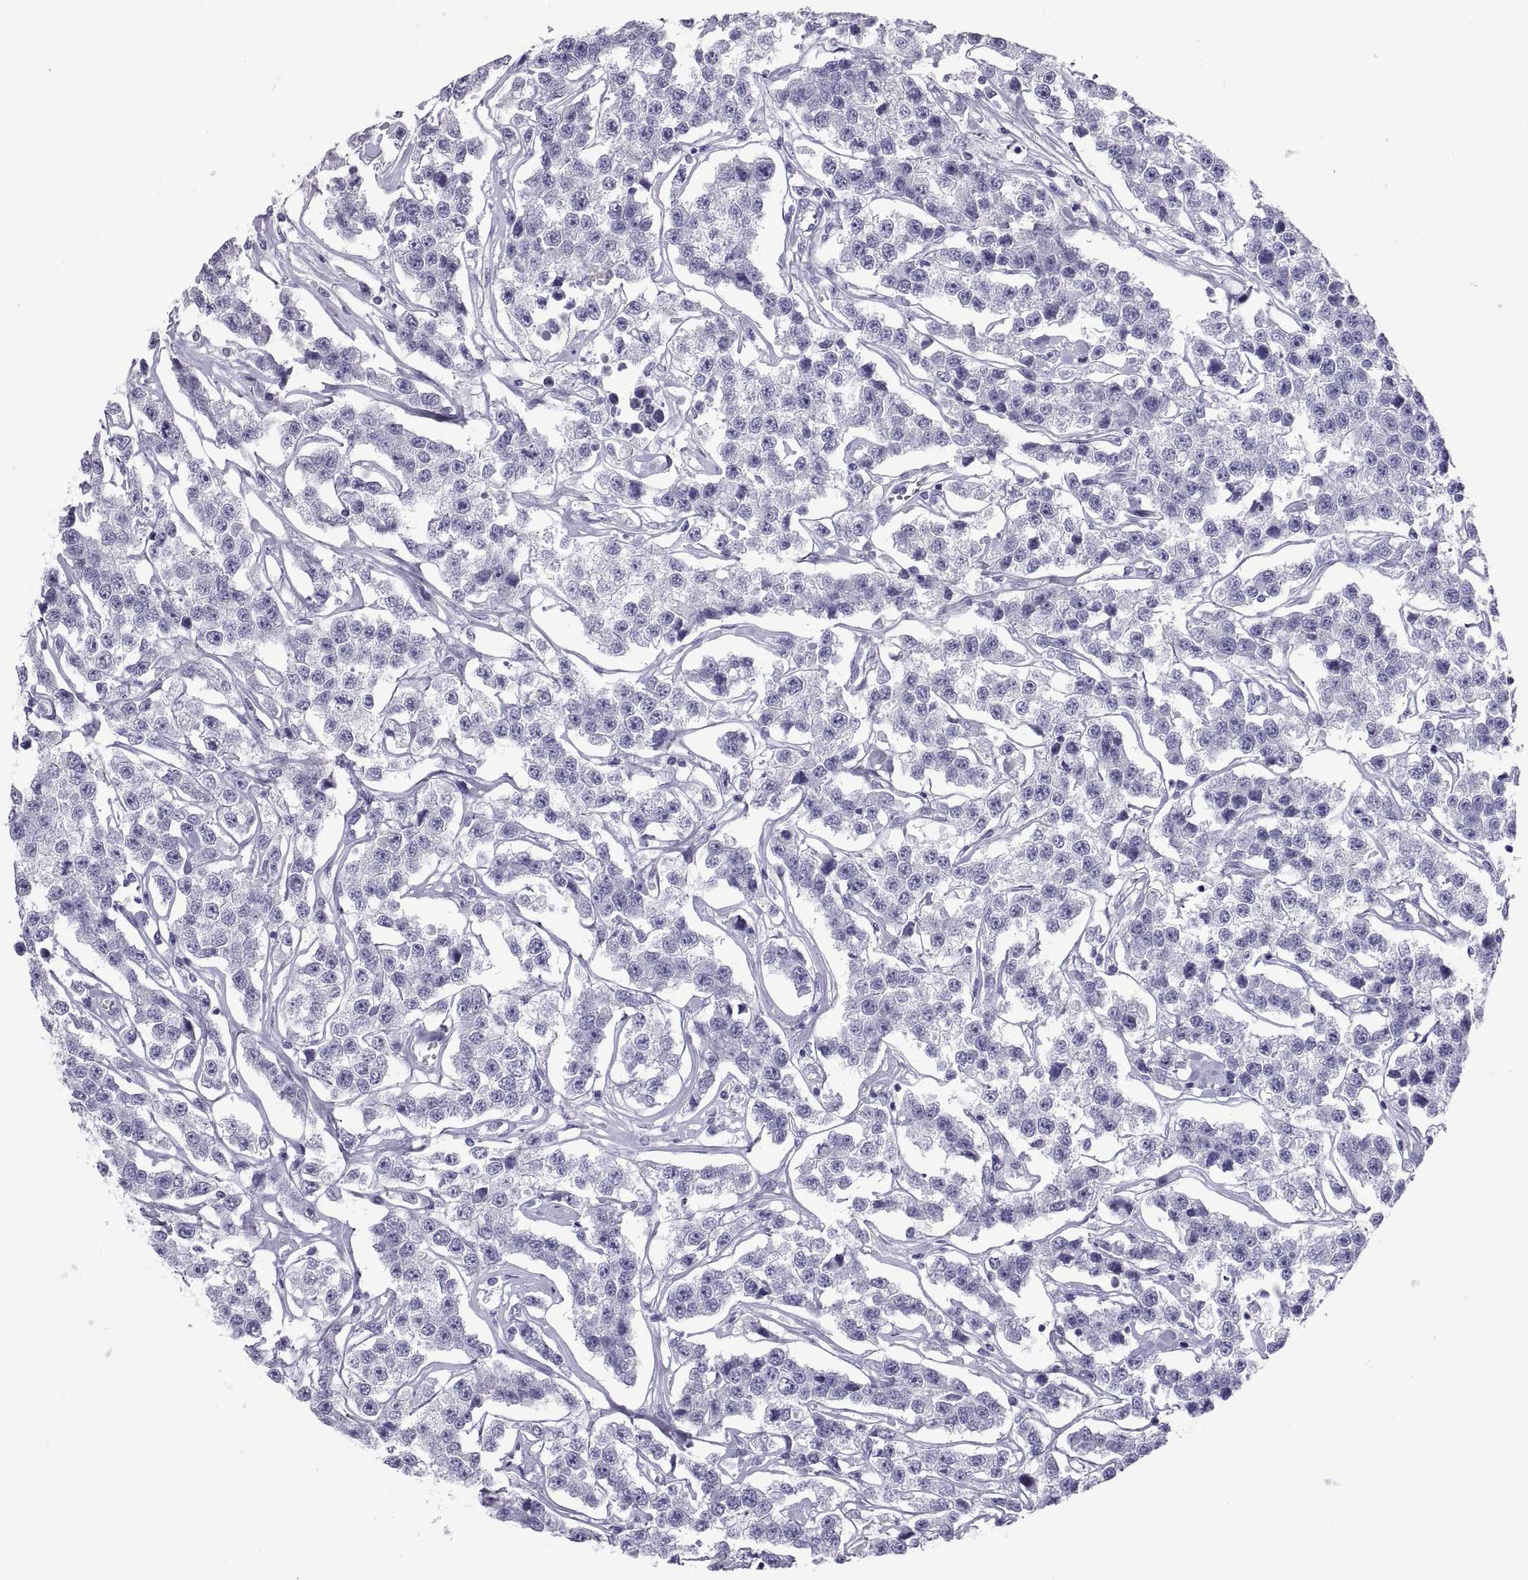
{"staining": {"intensity": "negative", "quantity": "none", "location": "none"}, "tissue": "testis cancer", "cell_type": "Tumor cells", "image_type": "cancer", "snomed": [{"axis": "morphology", "description": "Seminoma, NOS"}, {"axis": "topography", "description": "Testis"}], "caption": "Immunohistochemistry (IHC) image of testis cancer stained for a protein (brown), which reveals no positivity in tumor cells.", "gene": "RNASE12", "patient": {"sex": "male", "age": 59}}